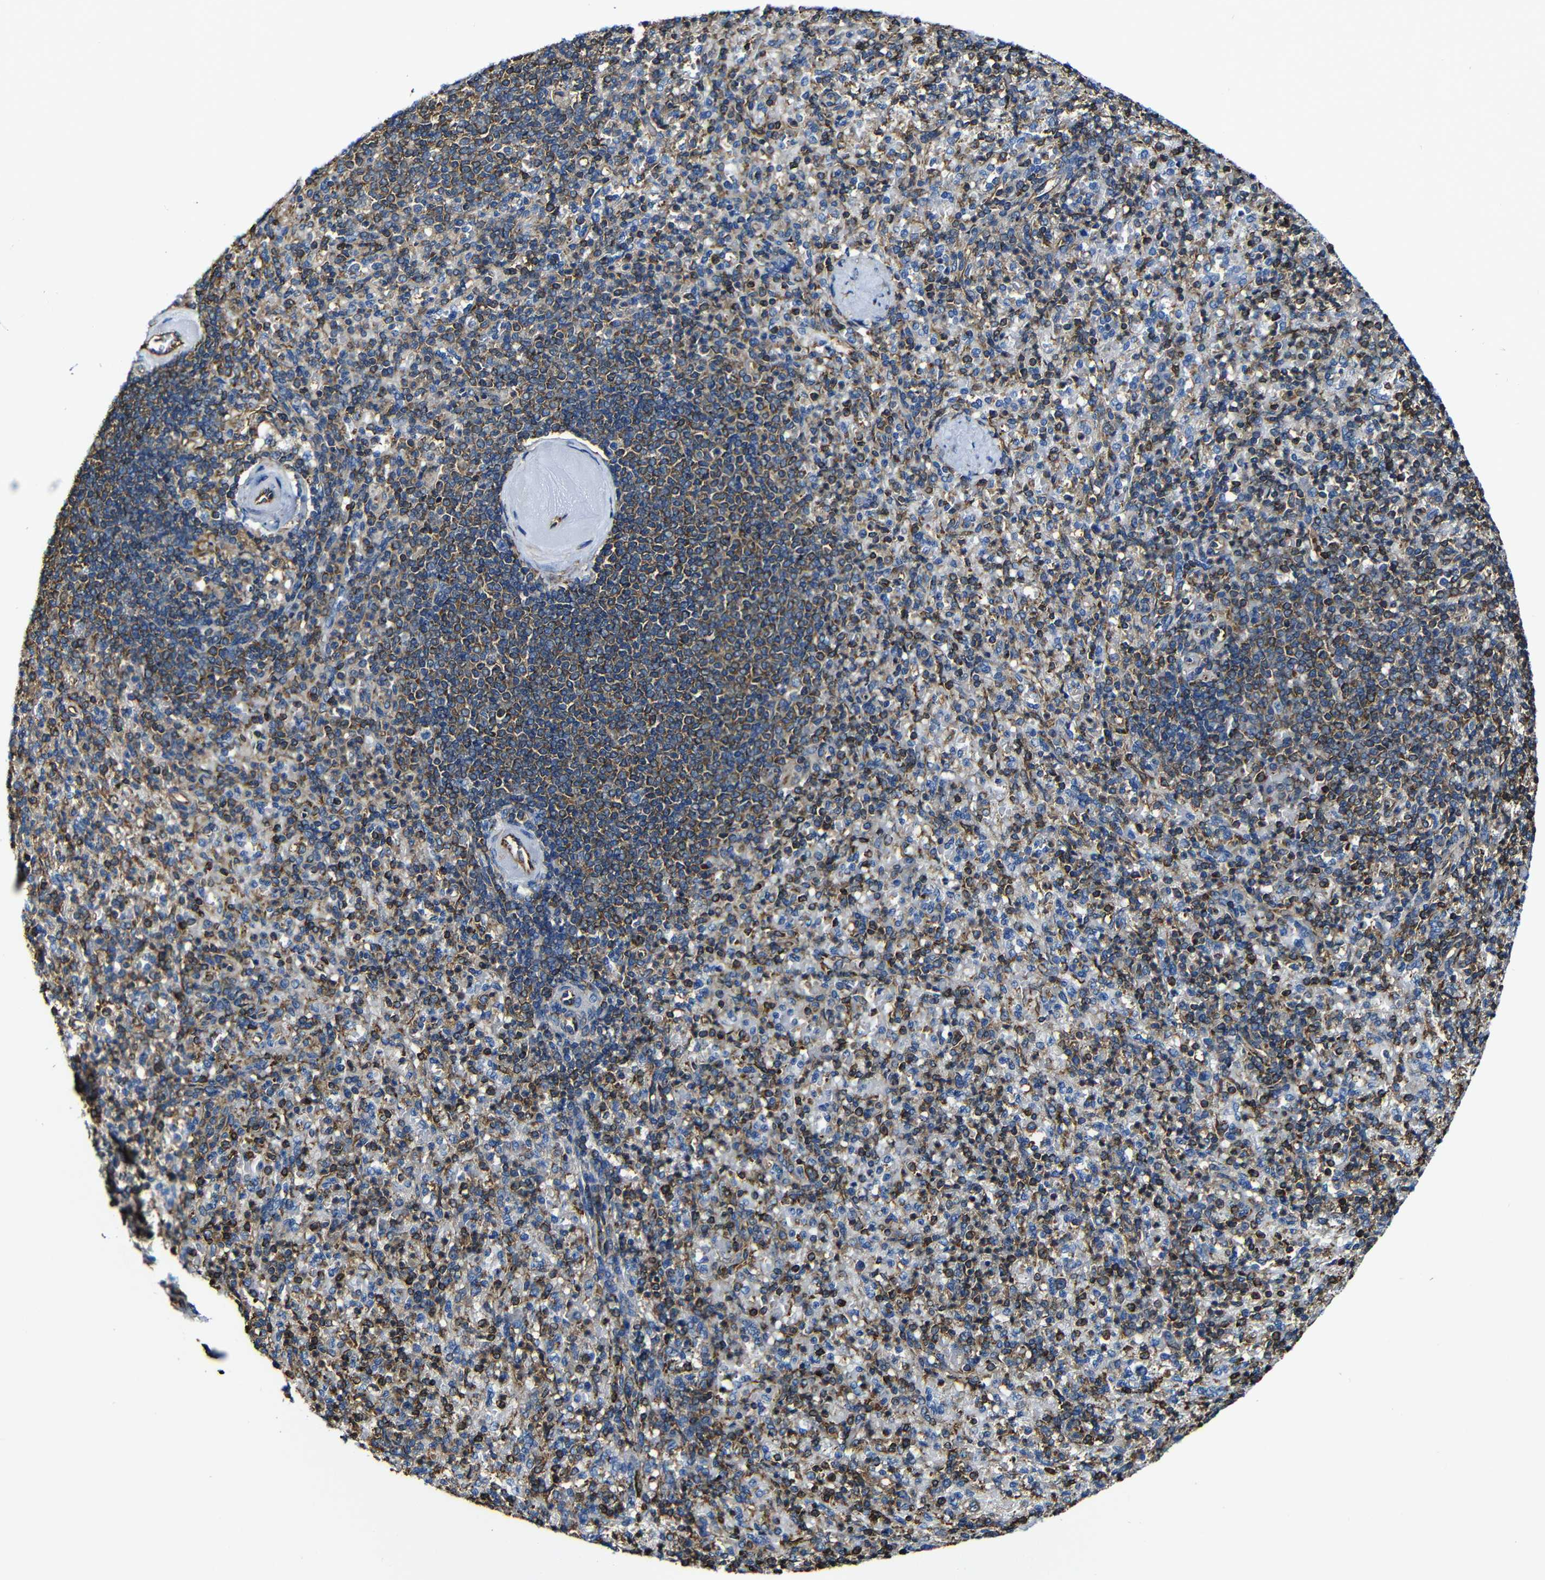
{"staining": {"intensity": "moderate", "quantity": "25%-75%", "location": "cytoplasmic/membranous"}, "tissue": "spleen", "cell_type": "Cells in red pulp", "image_type": "normal", "snomed": [{"axis": "morphology", "description": "Normal tissue, NOS"}, {"axis": "topography", "description": "Spleen"}], "caption": "Protein staining of benign spleen demonstrates moderate cytoplasmic/membranous positivity in approximately 25%-75% of cells in red pulp. (IHC, brightfield microscopy, high magnification).", "gene": "MSN", "patient": {"sex": "female", "age": 74}}